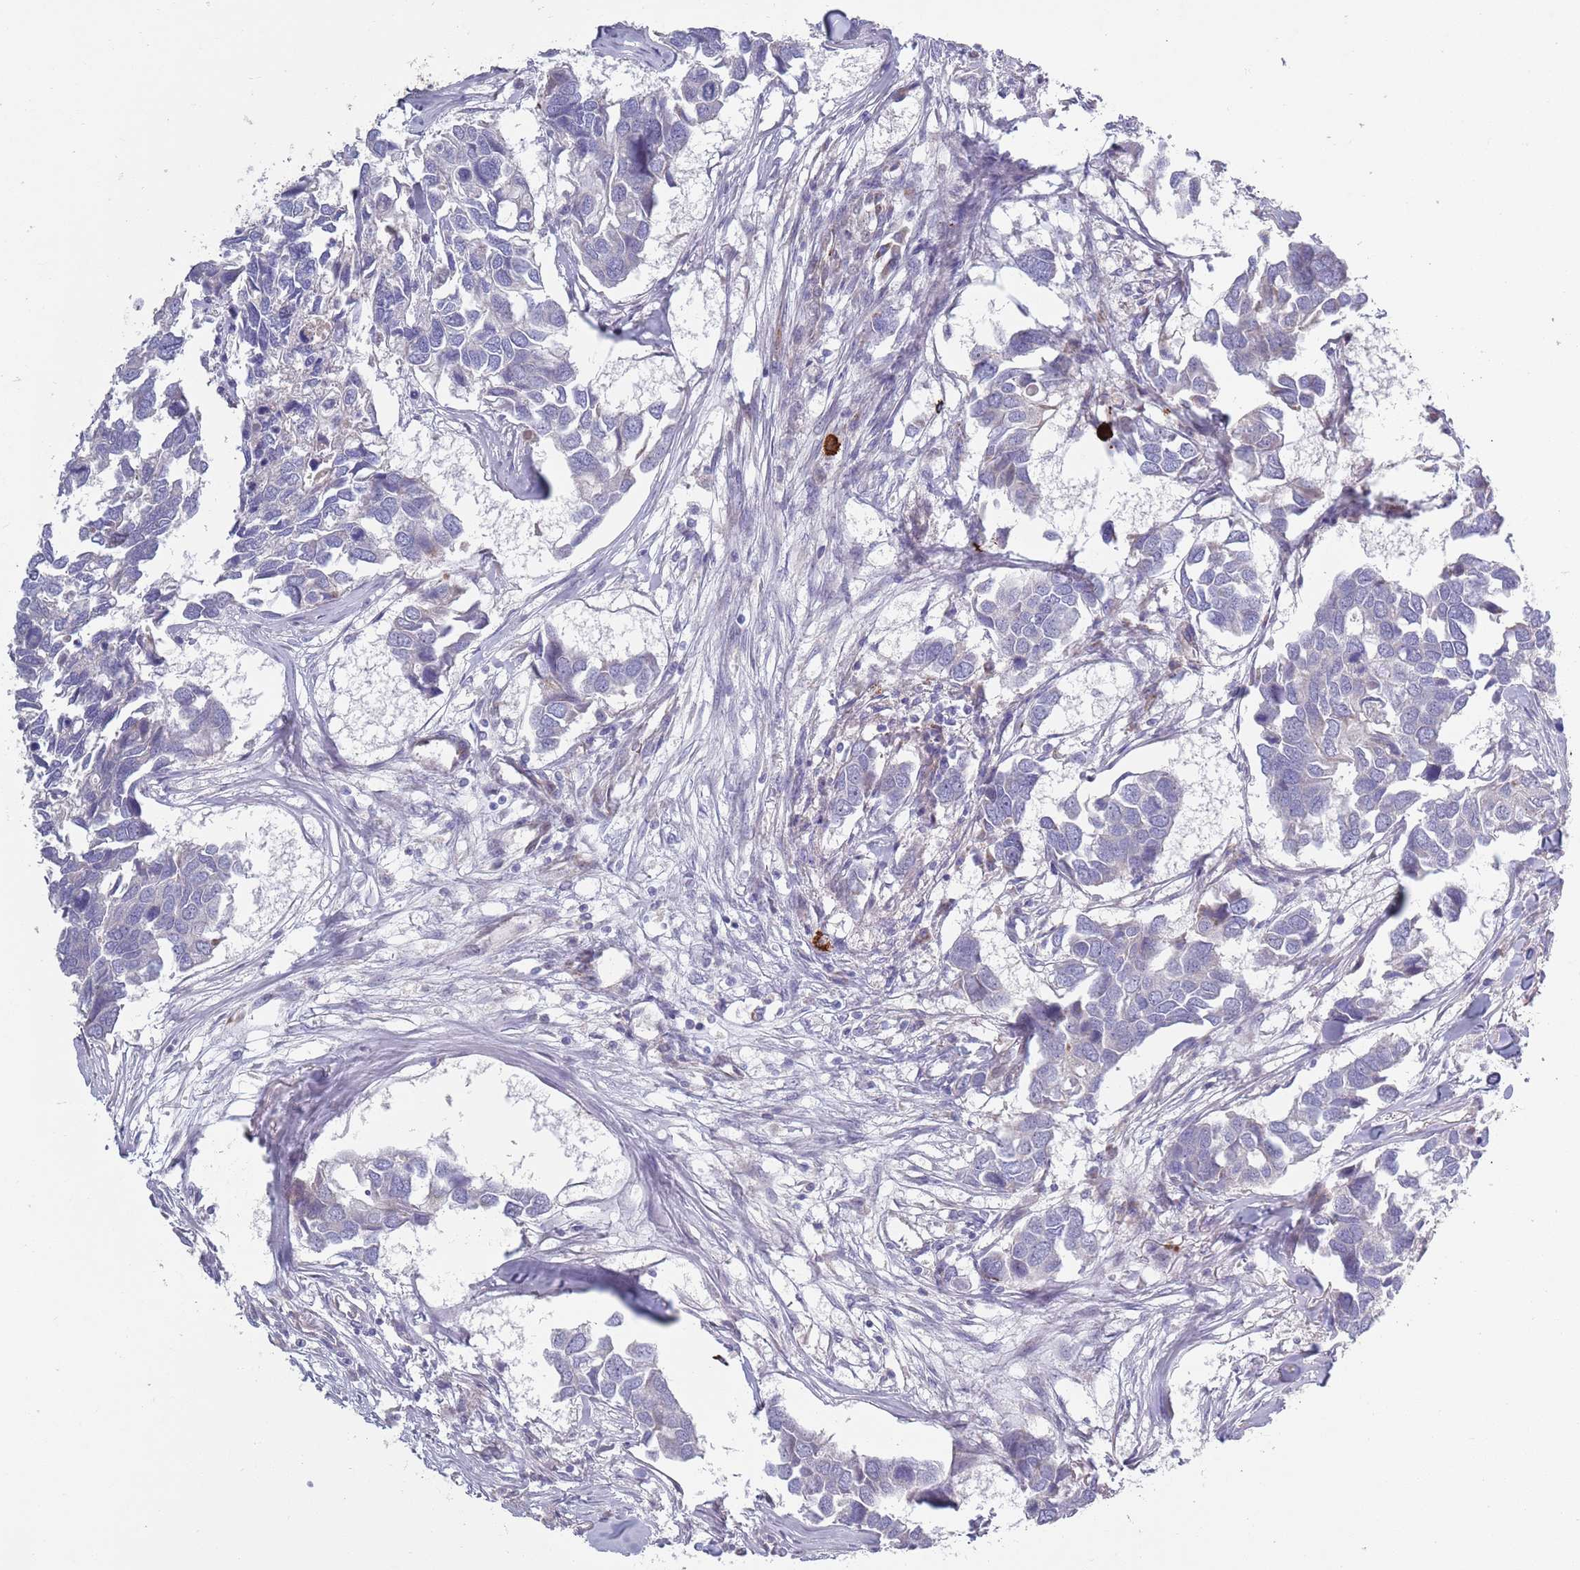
{"staining": {"intensity": "negative", "quantity": "none", "location": "none"}, "tissue": "breast cancer", "cell_type": "Tumor cells", "image_type": "cancer", "snomed": [{"axis": "morphology", "description": "Duct carcinoma"}, {"axis": "topography", "description": "Breast"}], "caption": "Tumor cells show no significant staining in infiltrating ductal carcinoma (breast).", "gene": "TYW1", "patient": {"sex": "female", "age": 83}}